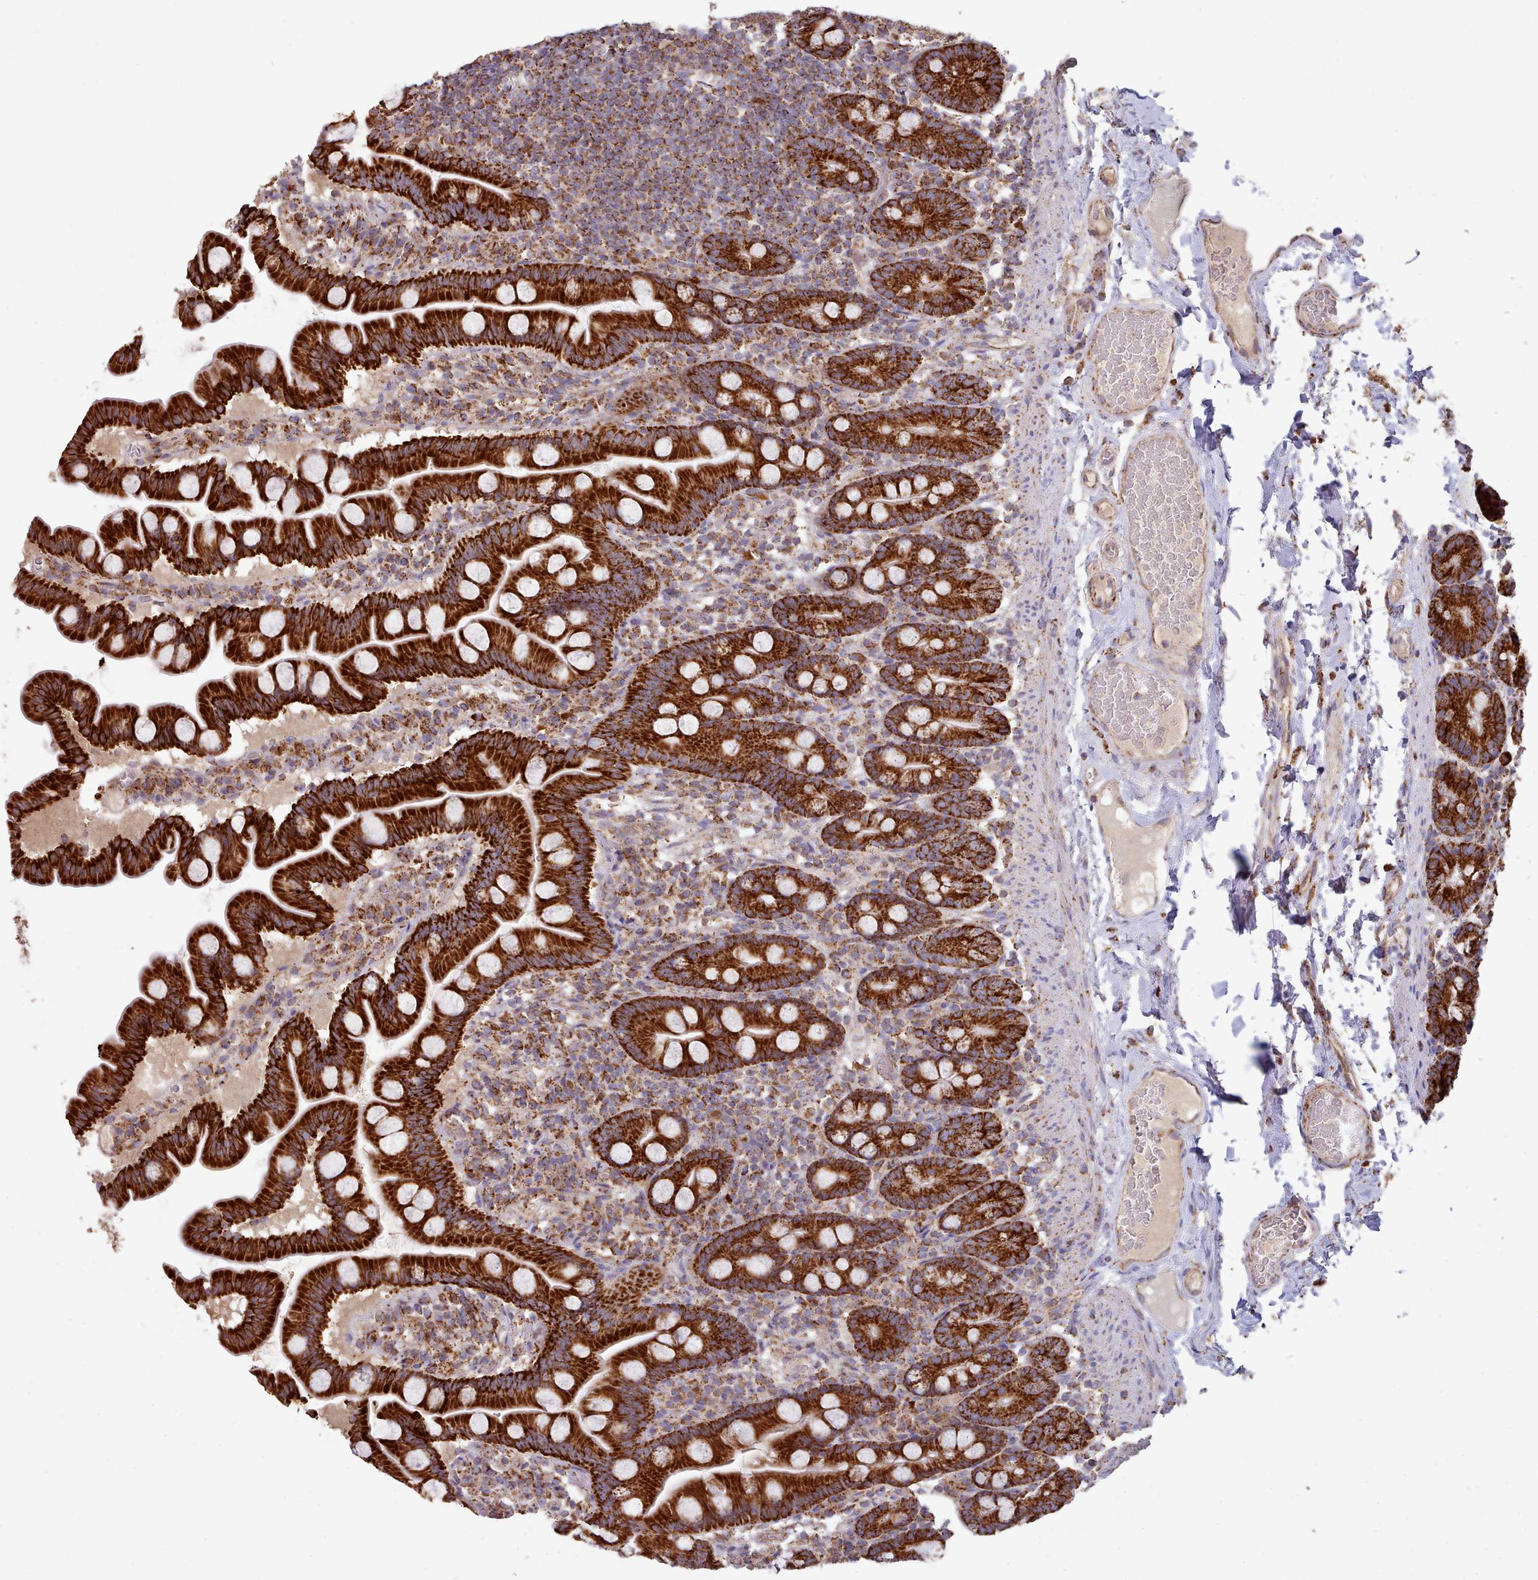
{"staining": {"intensity": "strong", "quantity": ">75%", "location": "cytoplasmic/membranous"}, "tissue": "small intestine", "cell_type": "Glandular cells", "image_type": "normal", "snomed": [{"axis": "morphology", "description": "Normal tissue, NOS"}, {"axis": "topography", "description": "Small intestine"}], "caption": "Protein staining exhibits strong cytoplasmic/membranous staining in approximately >75% of glandular cells in benign small intestine.", "gene": "HSDL2", "patient": {"sex": "female", "age": 68}}